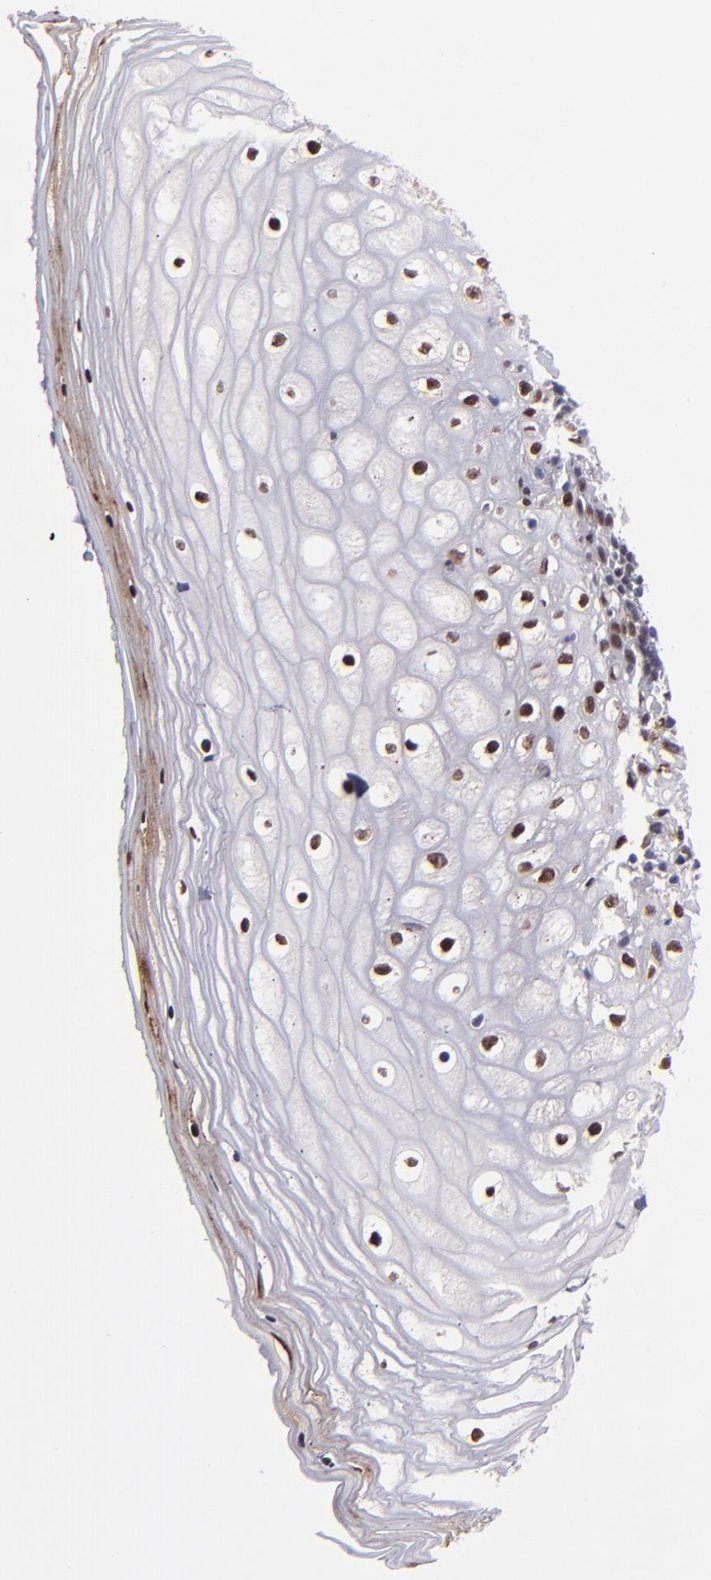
{"staining": {"intensity": "moderate", "quantity": ">75%", "location": "cytoplasmic/membranous,nuclear"}, "tissue": "vagina", "cell_type": "Squamous epithelial cells", "image_type": "normal", "snomed": [{"axis": "morphology", "description": "Normal tissue, NOS"}, {"axis": "topography", "description": "Vagina"}], "caption": "Immunohistochemical staining of benign human vagina exhibits >75% levels of moderate cytoplasmic/membranous,nuclear protein staining in about >75% of squamous epithelial cells.", "gene": "RREB1", "patient": {"sex": "female", "age": 46}}